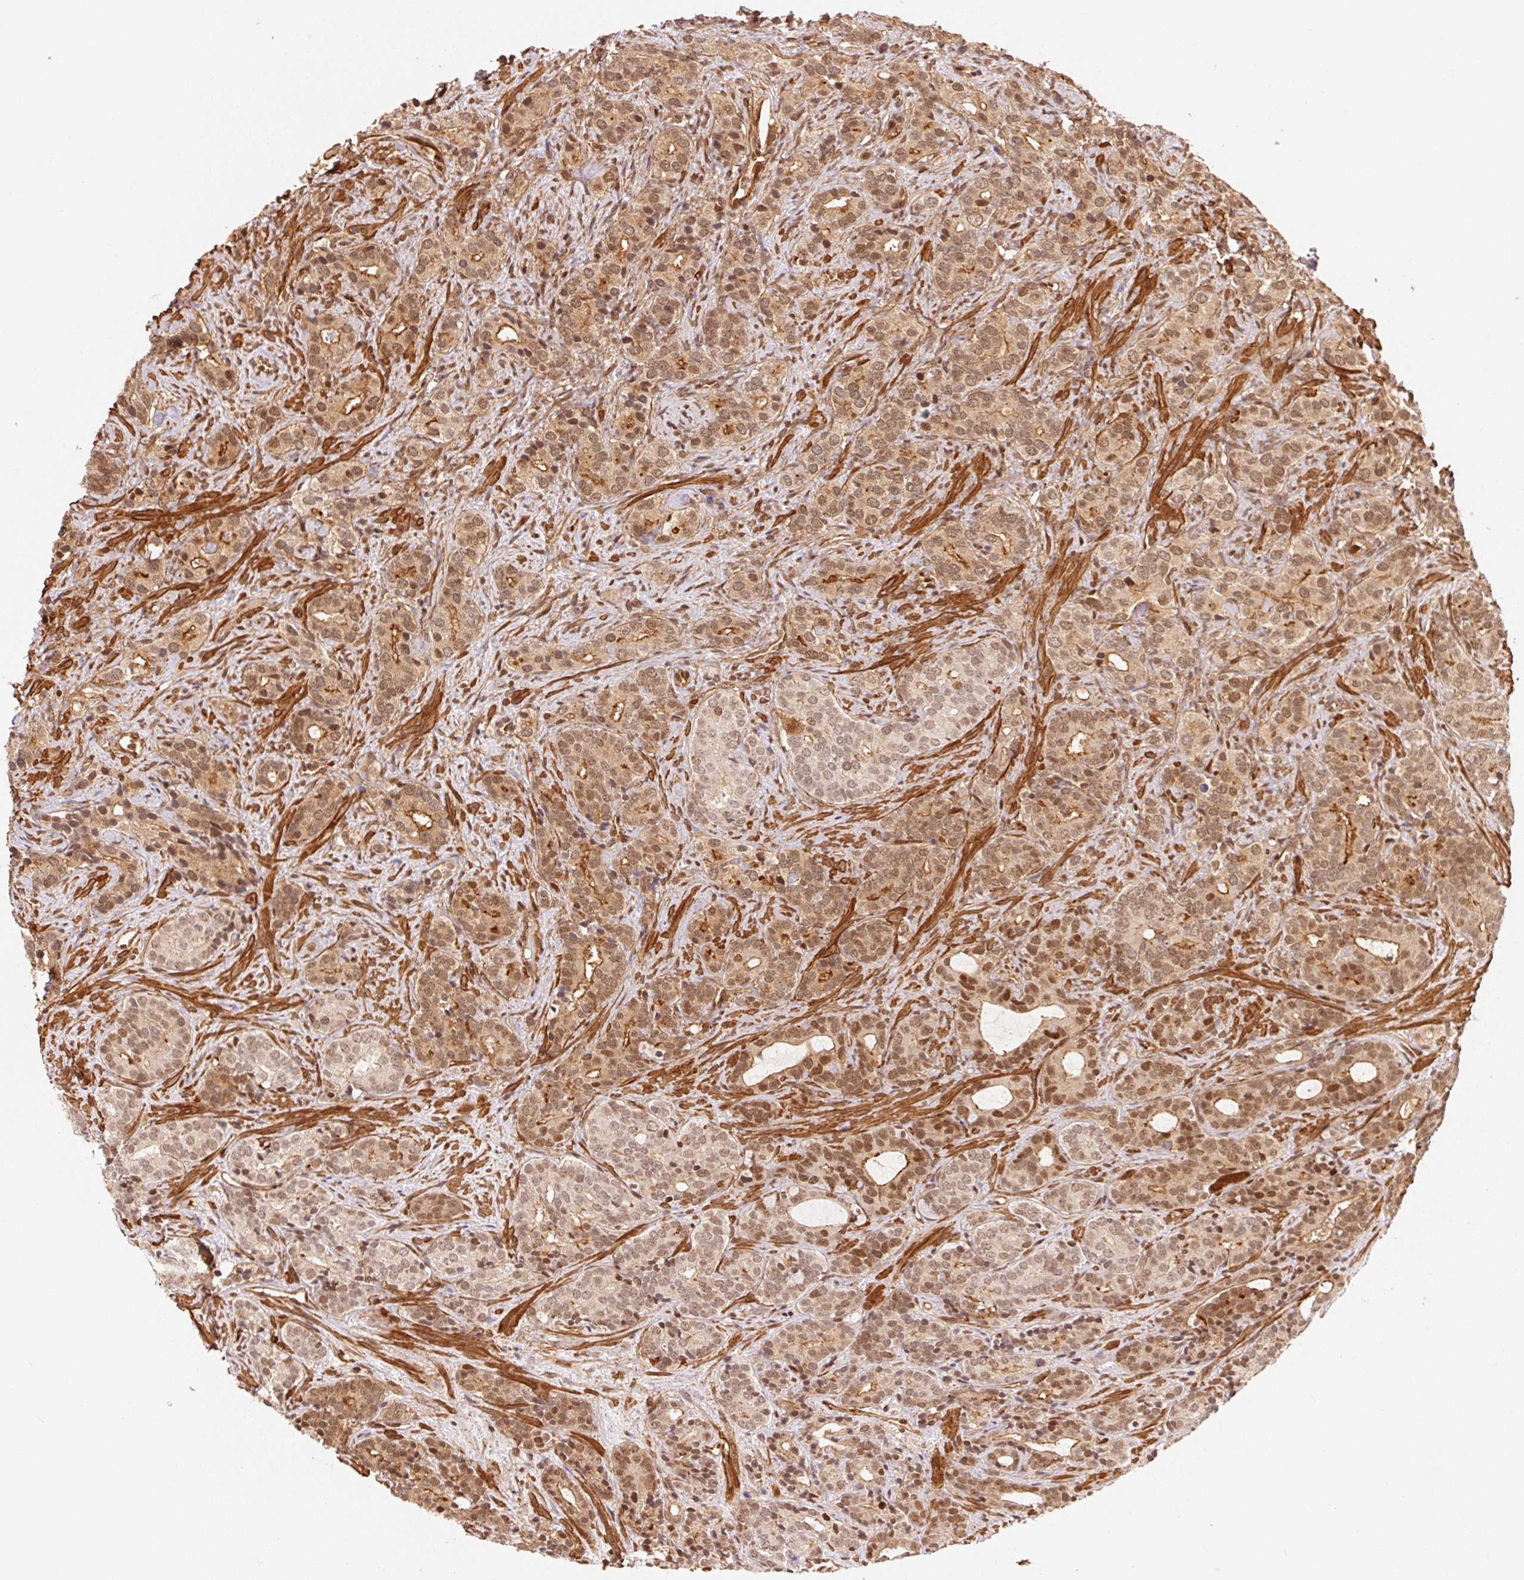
{"staining": {"intensity": "moderate", "quantity": ">75%", "location": "cytoplasmic/membranous,nuclear"}, "tissue": "prostate cancer", "cell_type": "Tumor cells", "image_type": "cancer", "snomed": [{"axis": "morphology", "description": "Adenocarcinoma, High grade"}, {"axis": "topography", "description": "Prostate"}], "caption": "This is a micrograph of immunohistochemistry staining of prostate high-grade adenocarcinoma, which shows moderate expression in the cytoplasmic/membranous and nuclear of tumor cells.", "gene": "TNIP2", "patient": {"sex": "male", "age": 84}}